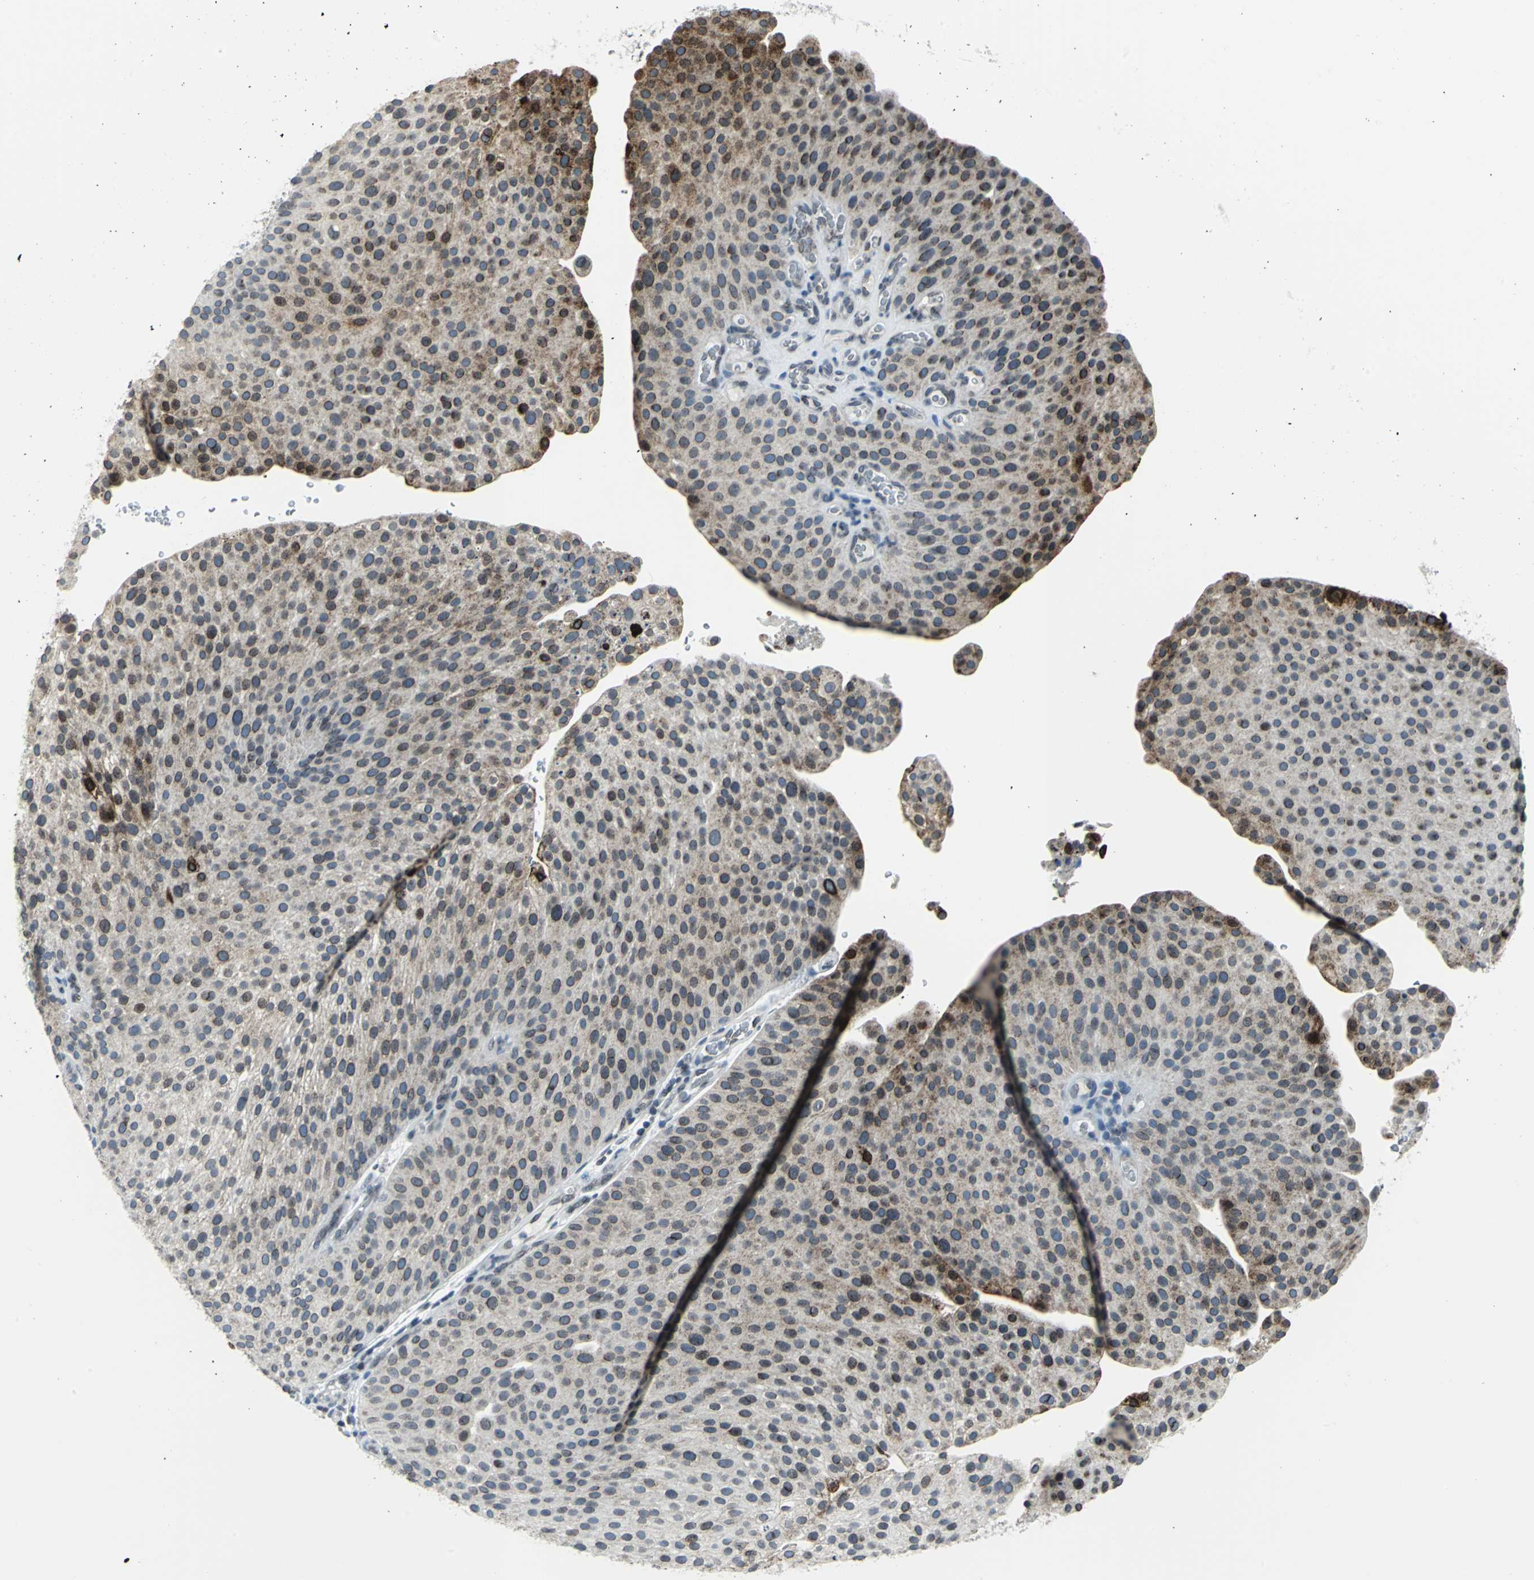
{"staining": {"intensity": "strong", "quantity": "<25%", "location": "cytoplasmic/membranous,nuclear"}, "tissue": "urothelial cancer", "cell_type": "Tumor cells", "image_type": "cancer", "snomed": [{"axis": "morphology", "description": "Urothelial carcinoma, Low grade"}, {"axis": "topography", "description": "Smooth muscle"}, {"axis": "topography", "description": "Urinary bladder"}], "caption": "Immunohistochemistry of human urothelial cancer displays medium levels of strong cytoplasmic/membranous and nuclear positivity in about <25% of tumor cells. The staining is performed using DAB brown chromogen to label protein expression. The nuclei are counter-stained blue using hematoxylin.", "gene": "SNUPN", "patient": {"sex": "male", "age": 60}}